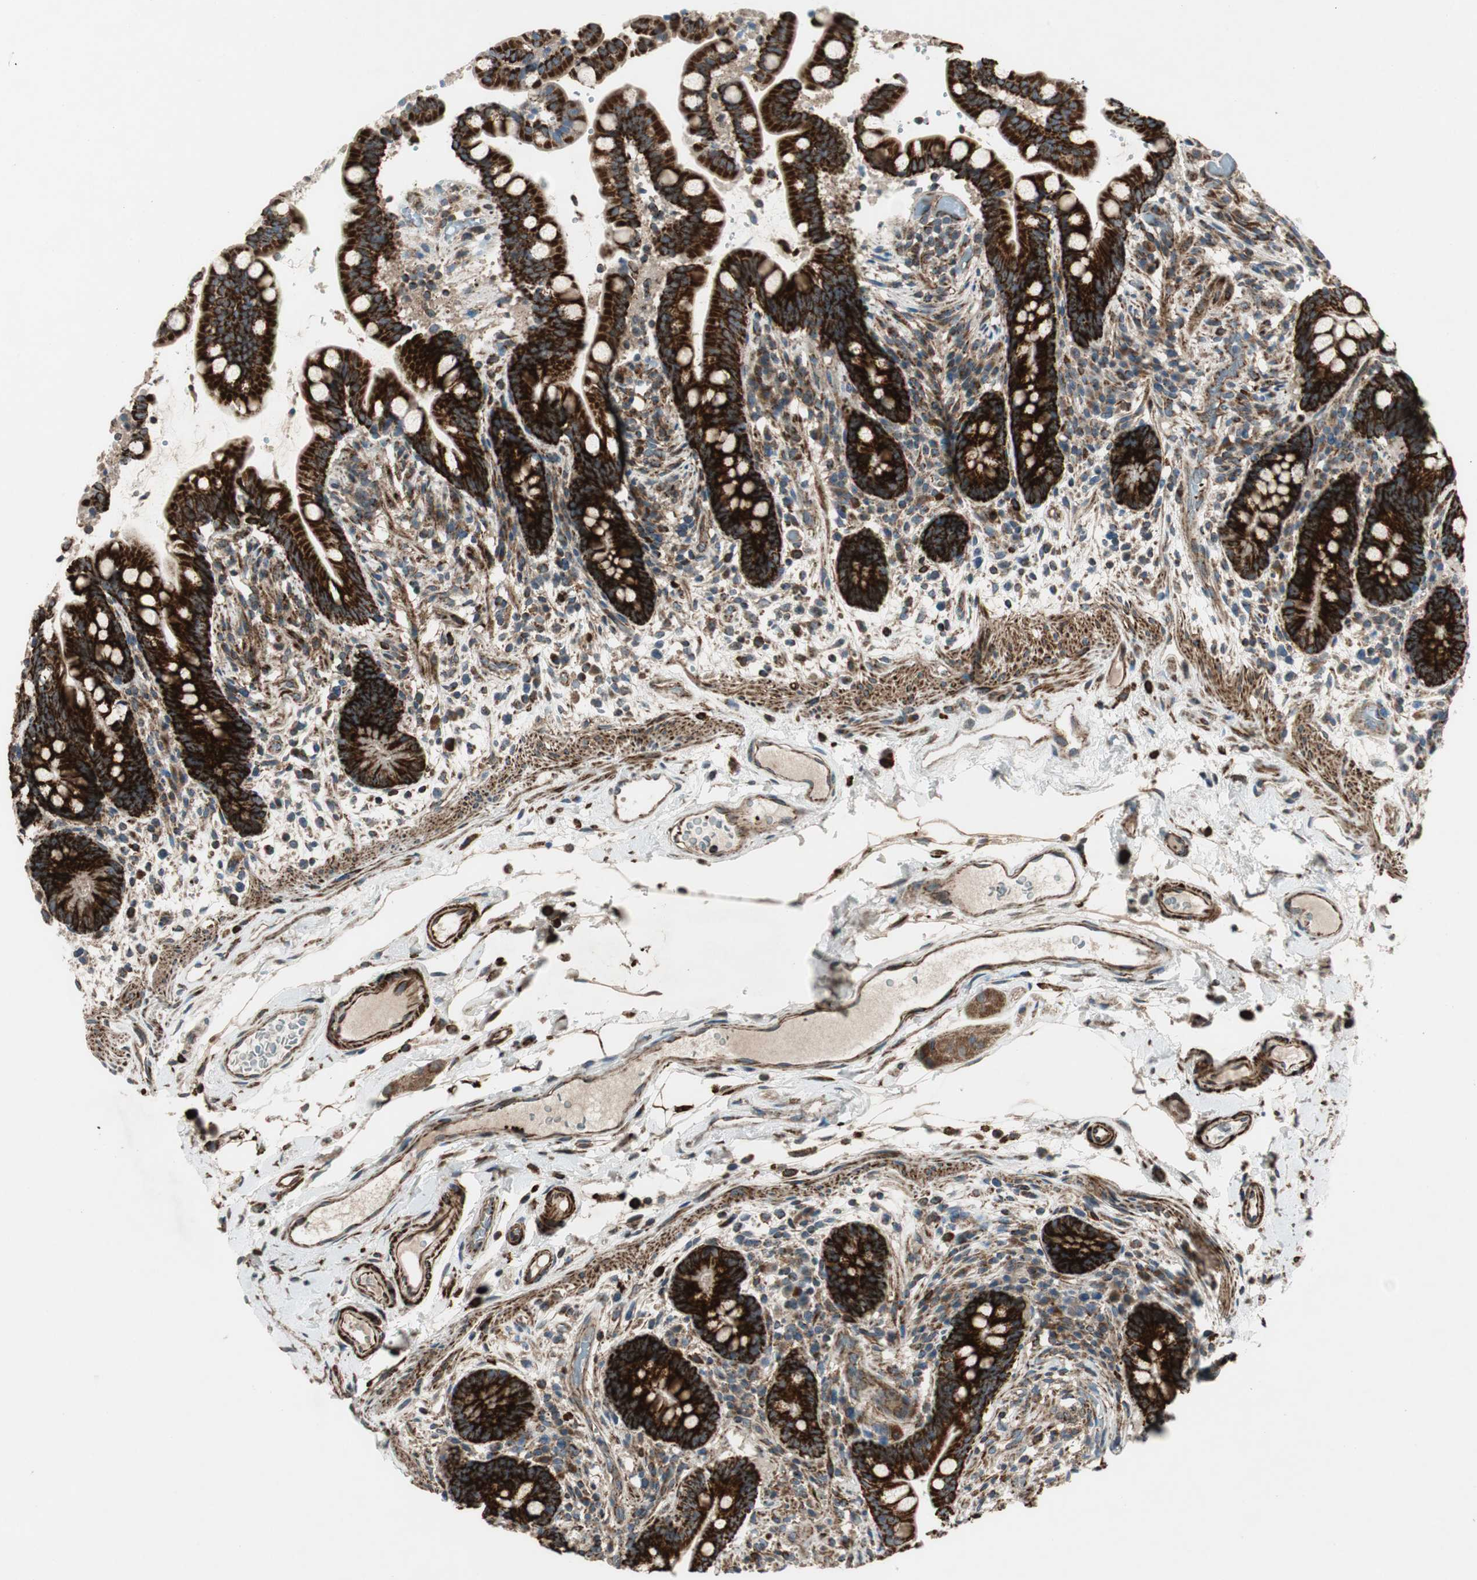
{"staining": {"intensity": "moderate", "quantity": ">75%", "location": "cytoplasmic/membranous"}, "tissue": "colon", "cell_type": "Endothelial cells", "image_type": "normal", "snomed": [{"axis": "morphology", "description": "Normal tissue, NOS"}, {"axis": "topography", "description": "Colon"}], "caption": "An image of human colon stained for a protein shows moderate cytoplasmic/membranous brown staining in endothelial cells. The staining was performed using DAB, with brown indicating positive protein expression. Nuclei are stained blue with hematoxylin.", "gene": "AKAP1", "patient": {"sex": "male", "age": 73}}